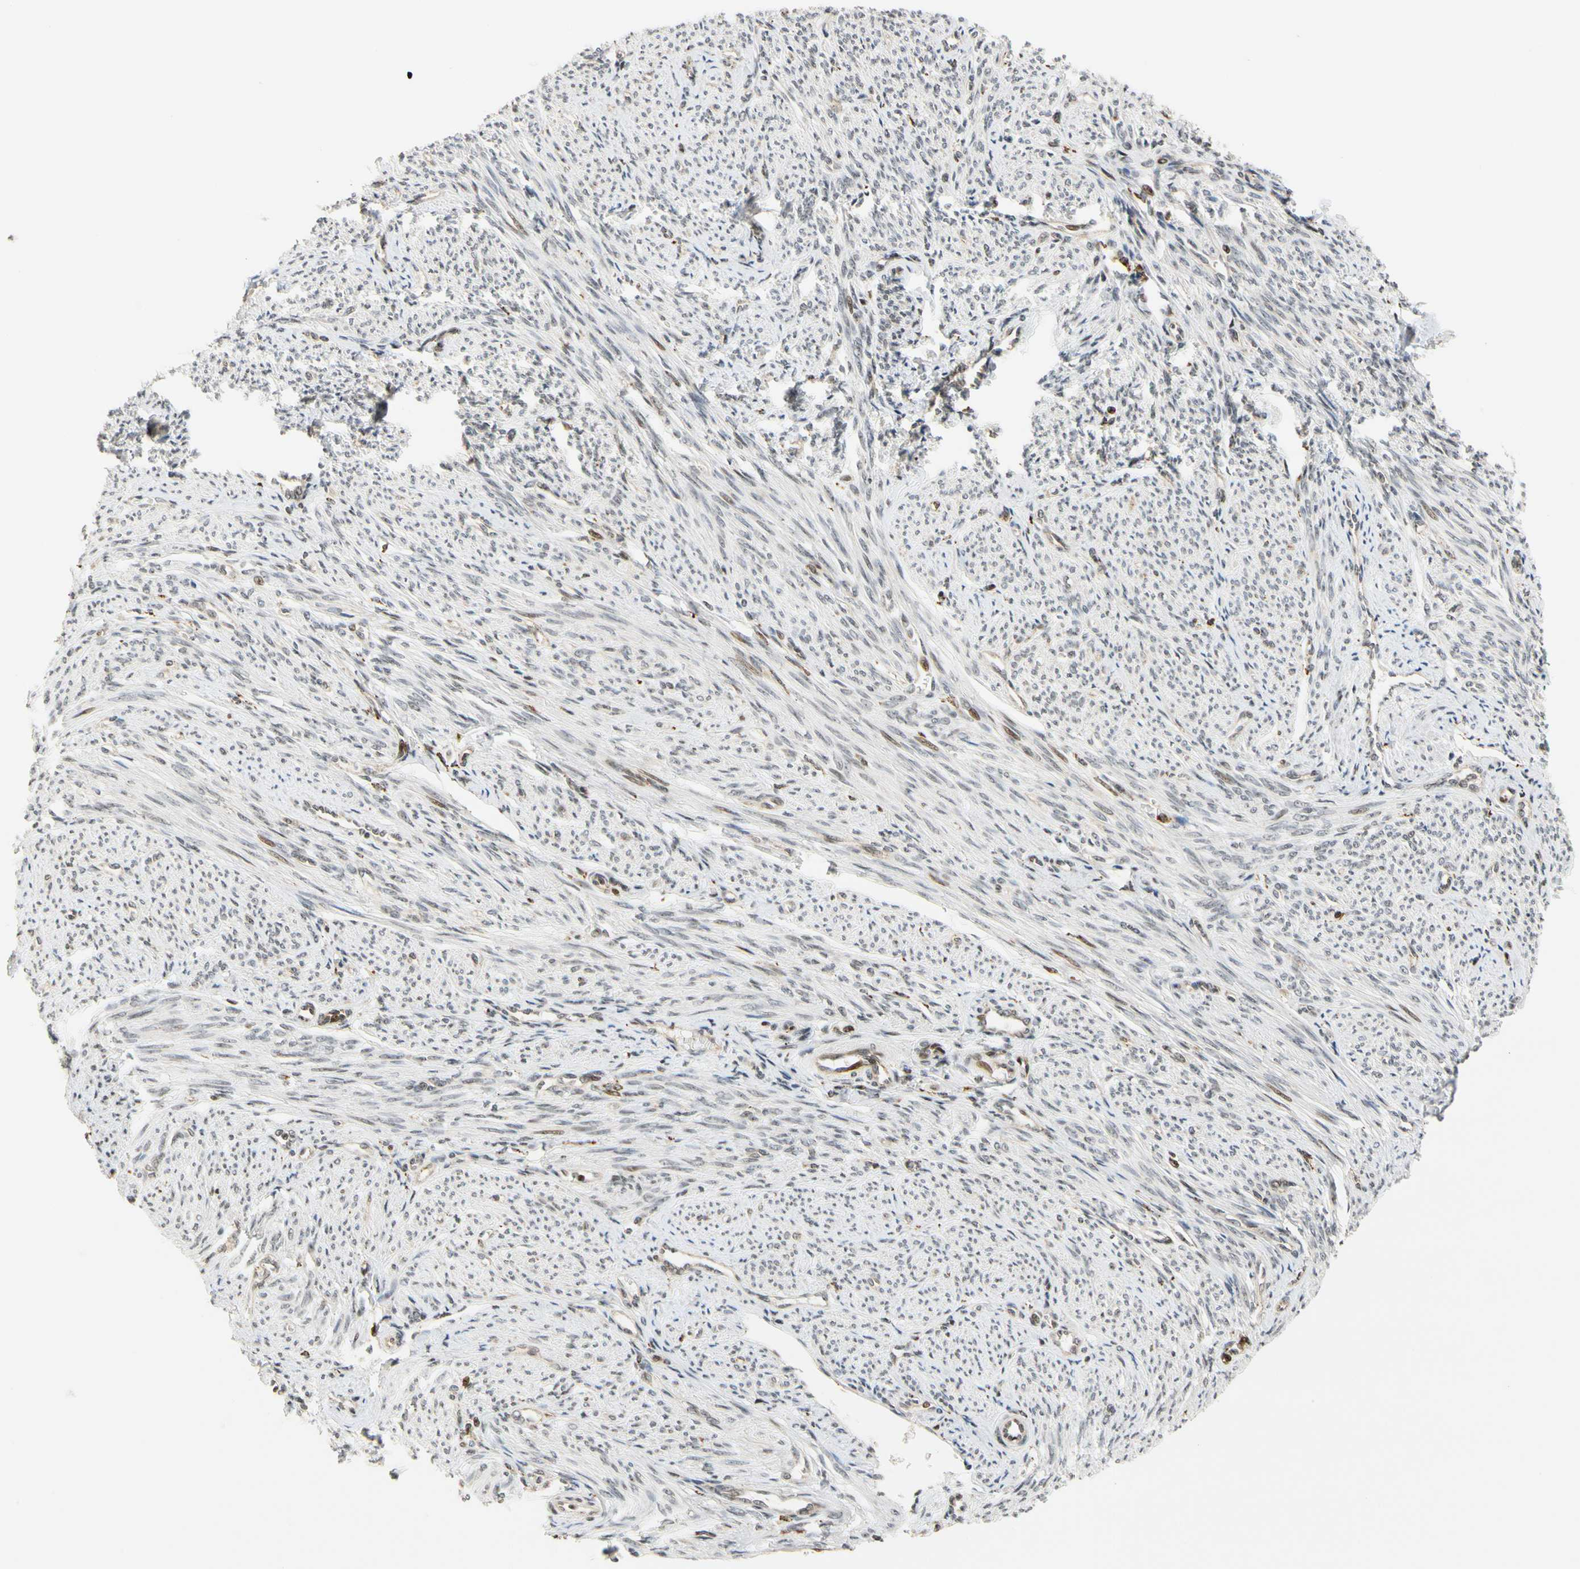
{"staining": {"intensity": "weak", "quantity": ">75%", "location": "nuclear"}, "tissue": "smooth muscle", "cell_type": "Smooth muscle cells", "image_type": "normal", "snomed": [{"axis": "morphology", "description": "Normal tissue, NOS"}, {"axis": "topography", "description": "Smooth muscle"}], "caption": "IHC histopathology image of unremarkable smooth muscle: smooth muscle stained using IHC displays low levels of weak protein expression localized specifically in the nuclear of smooth muscle cells, appearing as a nuclear brown color.", "gene": "CDK7", "patient": {"sex": "female", "age": 65}}